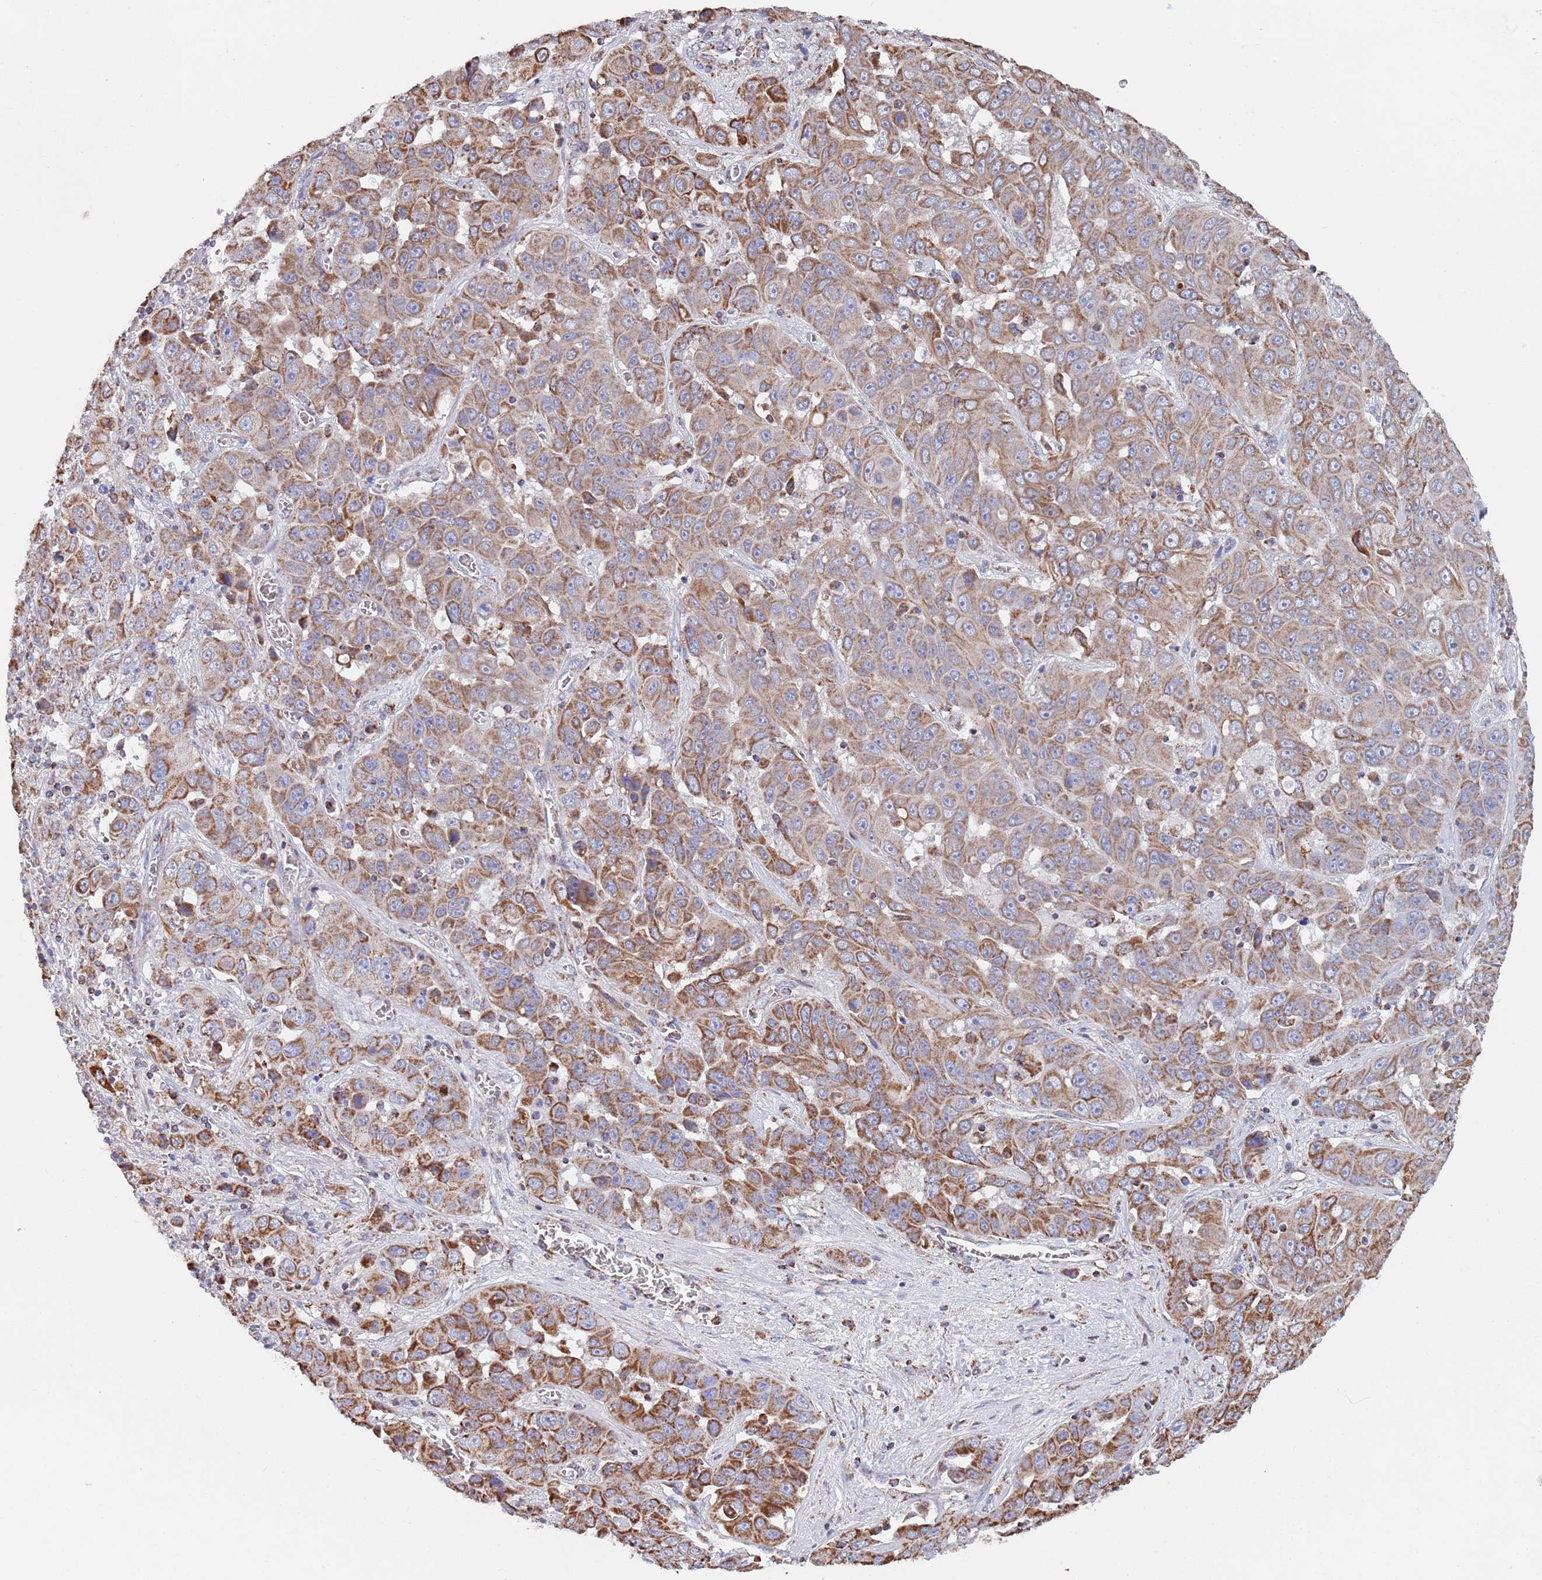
{"staining": {"intensity": "moderate", "quantity": ">75%", "location": "cytoplasmic/membranous"}, "tissue": "liver cancer", "cell_type": "Tumor cells", "image_type": "cancer", "snomed": [{"axis": "morphology", "description": "Cholangiocarcinoma"}, {"axis": "topography", "description": "Liver"}], "caption": "High-magnification brightfield microscopy of liver cancer (cholangiocarcinoma) stained with DAB (3,3'-diaminobenzidine) (brown) and counterstained with hematoxylin (blue). tumor cells exhibit moderate cytoplasmic/membranous expression is identified in approximately>75% of cells. The staining was performed using DAB, with brown indicating positive protein expression. Nuclei are stained blue with hematoxylin.", "gene": "PGP", "patient": {"sex": "female", "age": 52}}